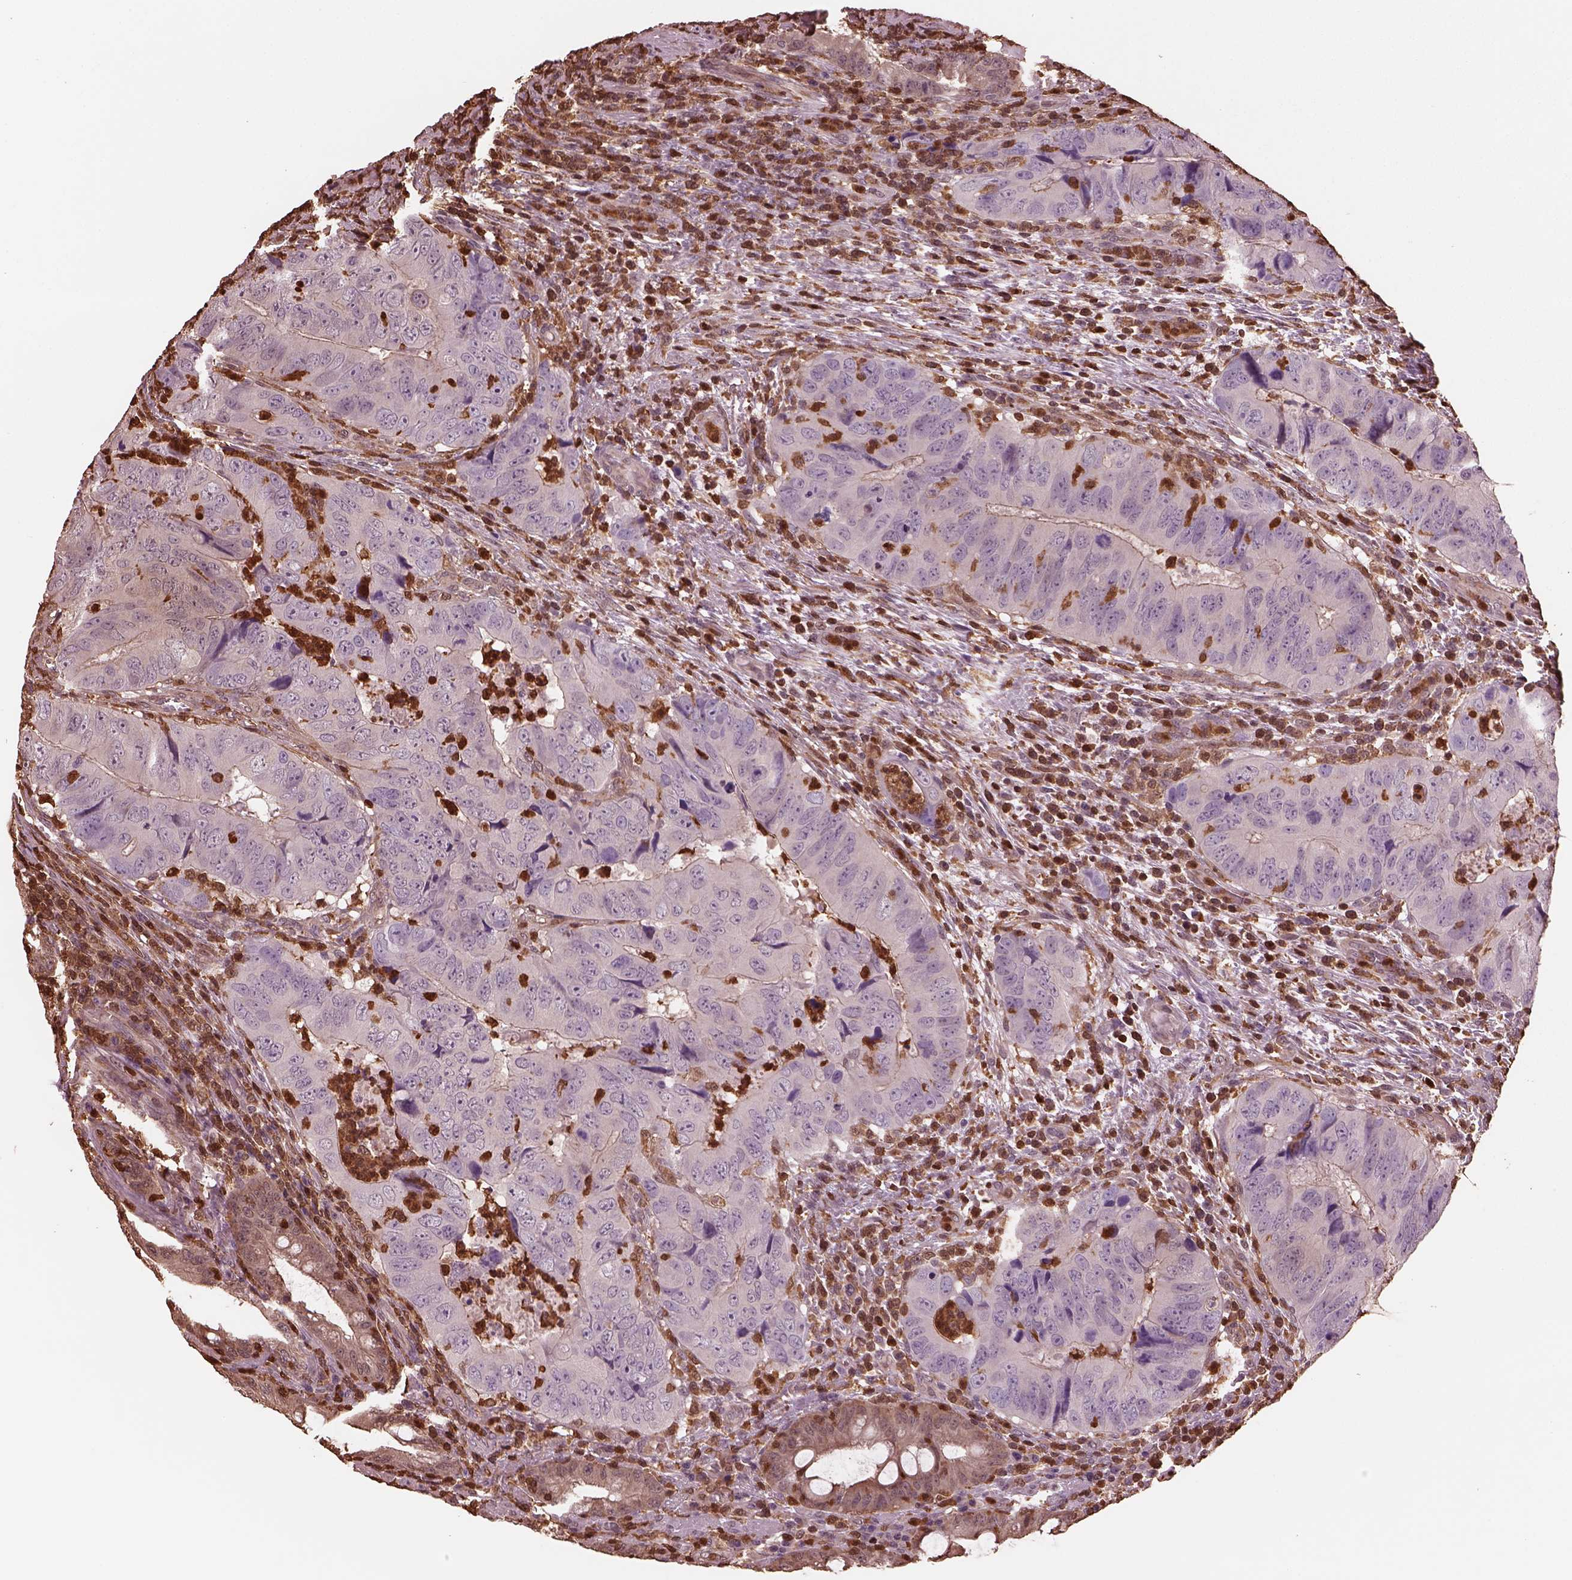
{"staining": {"intensity": "negative", "quantity": "none", "location": "none"}, "tissue": "colorectal cancer", "cell_type": "Tumor cells", "image_type": "cancer", "snomed": [{"axis": "morphology", "description": "Adenocarcinoma, NOS"}, {"axis": "topography", "description": "Colon"}], "caption": "Tumor cells show no significant expression in adenocarcinoma (colorectal).", "gene": "IL31RA", "patient": {"sex": "male", "age": 79}}